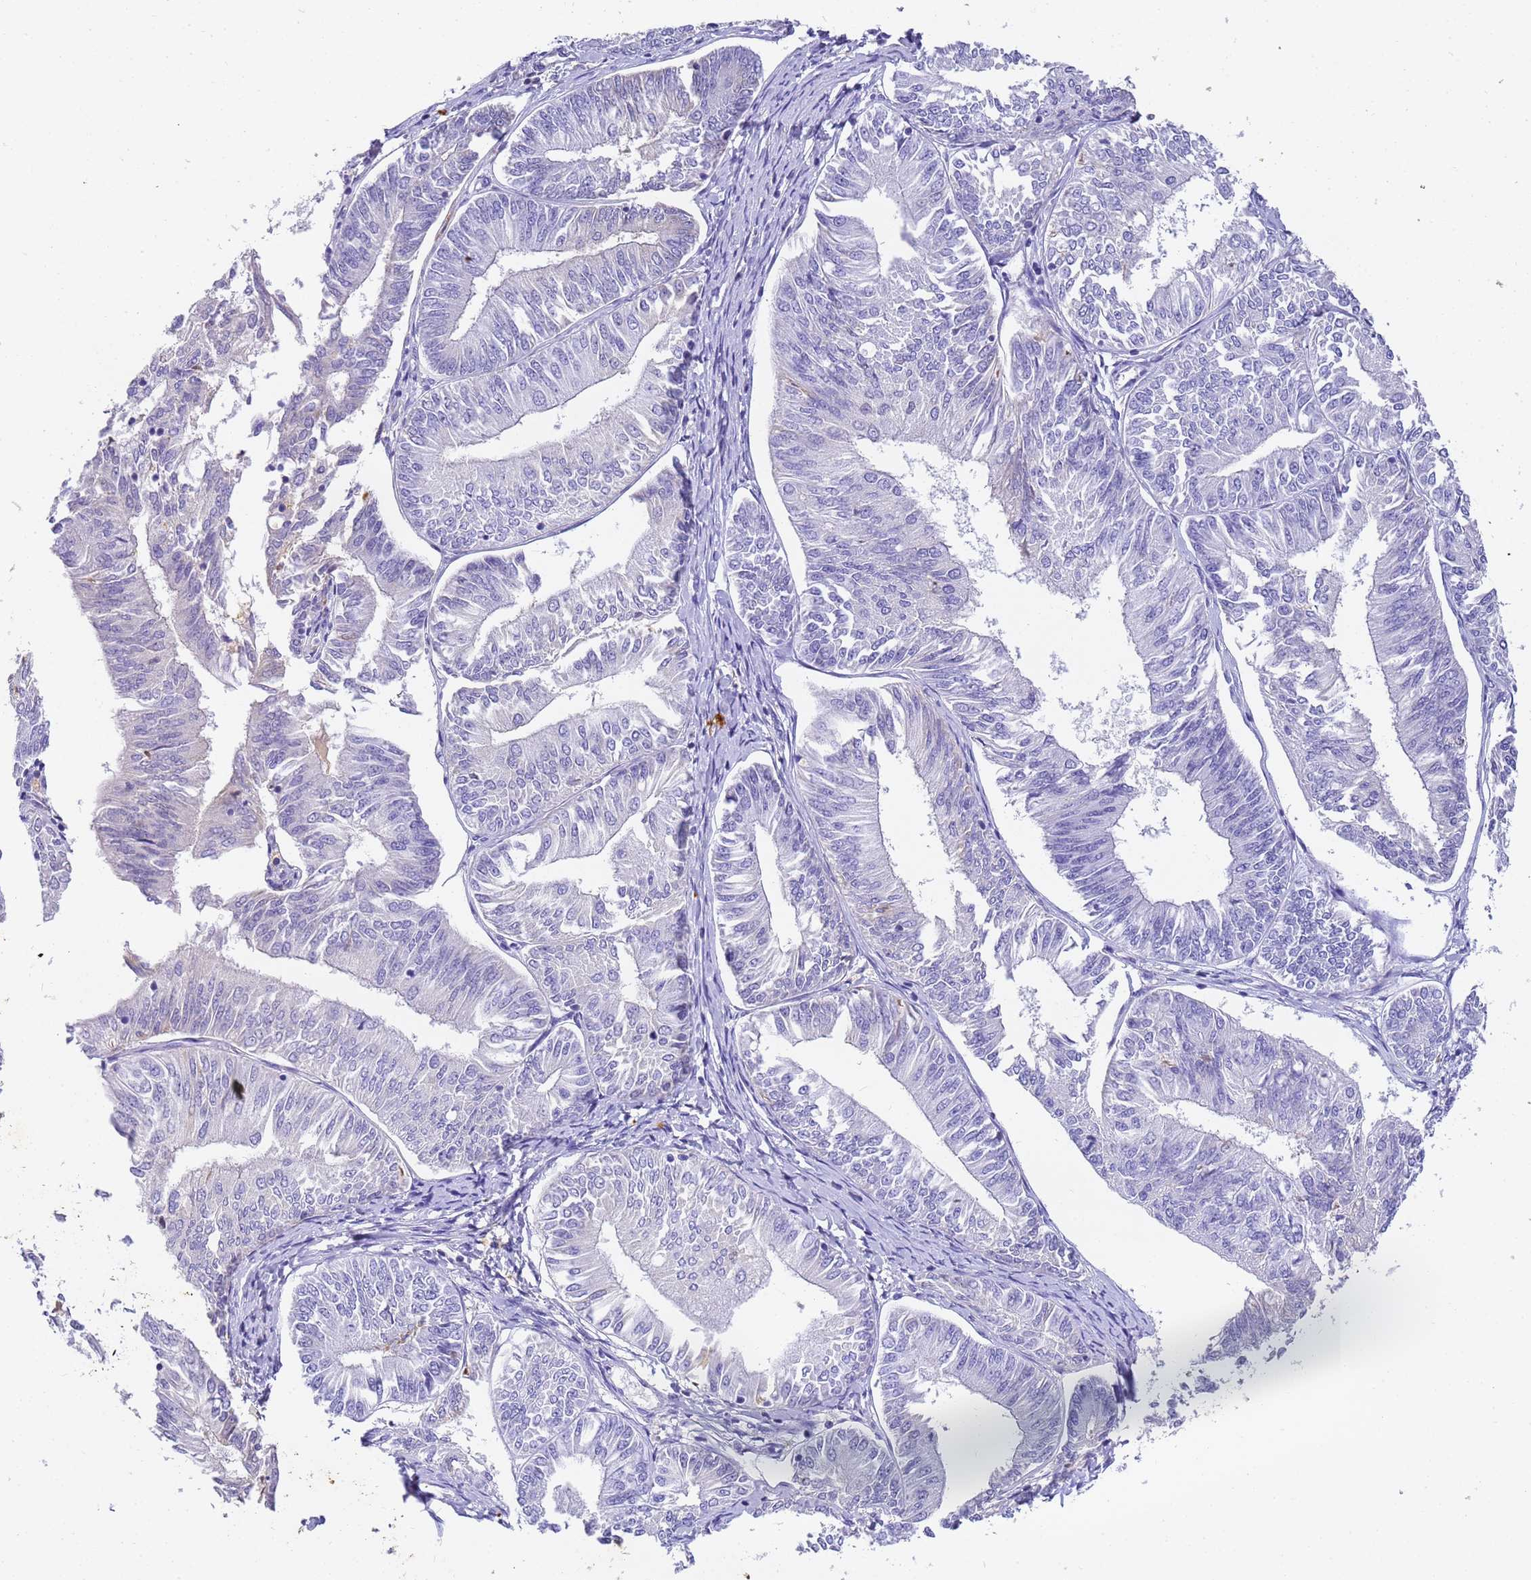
{"staining": {"intensity": "negative", "quantity": "none", "location": "none"}, "tissue": "endometrial cancer", "cell_type": "Tumor cells", "image_type": "cancer", "snomed": [{"axis": "morphology", "description": "Adenocarcinoma, NOS"}, {"axis": "topography", "description": "Endometrium"}], "caption": "DAB (3,3'-diaminobenzidine) immunohistochemical staining of human endometrial cancer reveals no significant staining in tumor cells. (Immunohistochemistry (ihc), brightfield microscopy, high magnification).", "gene": "CFHR2", "patient": {"sex": "female", "age": 58}}